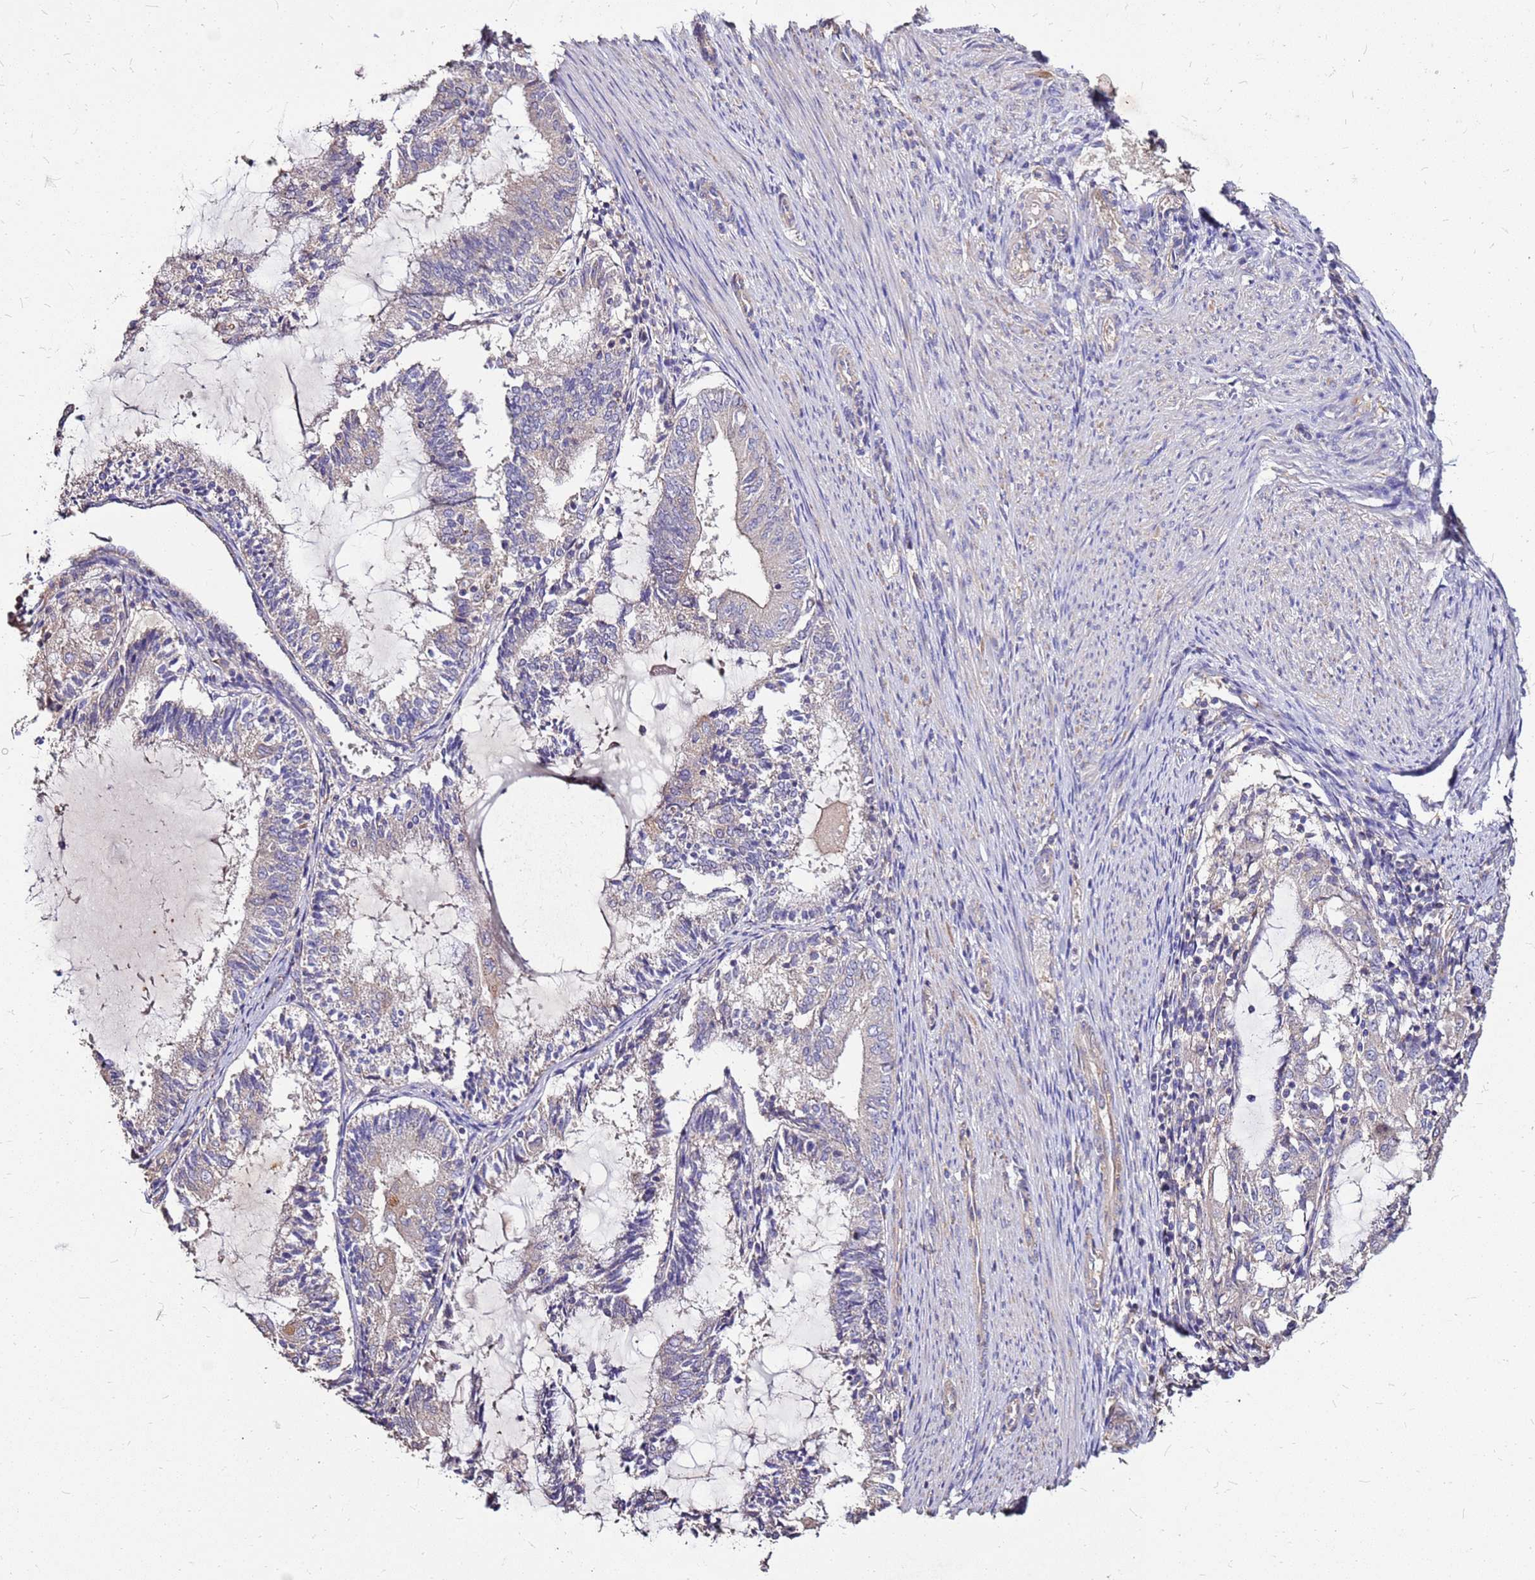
{"staining": {"intensity": "weak", "quantity": "<25%", "location": "cytoplasmic/membranous"}, "tissue": "endometrial cancer", "cell_type": "Tumor cells", "image_type": "cancer", "snomed": [{"axis": "morphology", "description": "Adenocarcinoma, NOS"}, {"axis": "topography", "description": "Endometrium"}], "caption": "Tumor cells show no significant protein staining in adenocarcinoma (endometrial).", "gene": "EXD3", "patient": {"sex": "female", "age": 81}}